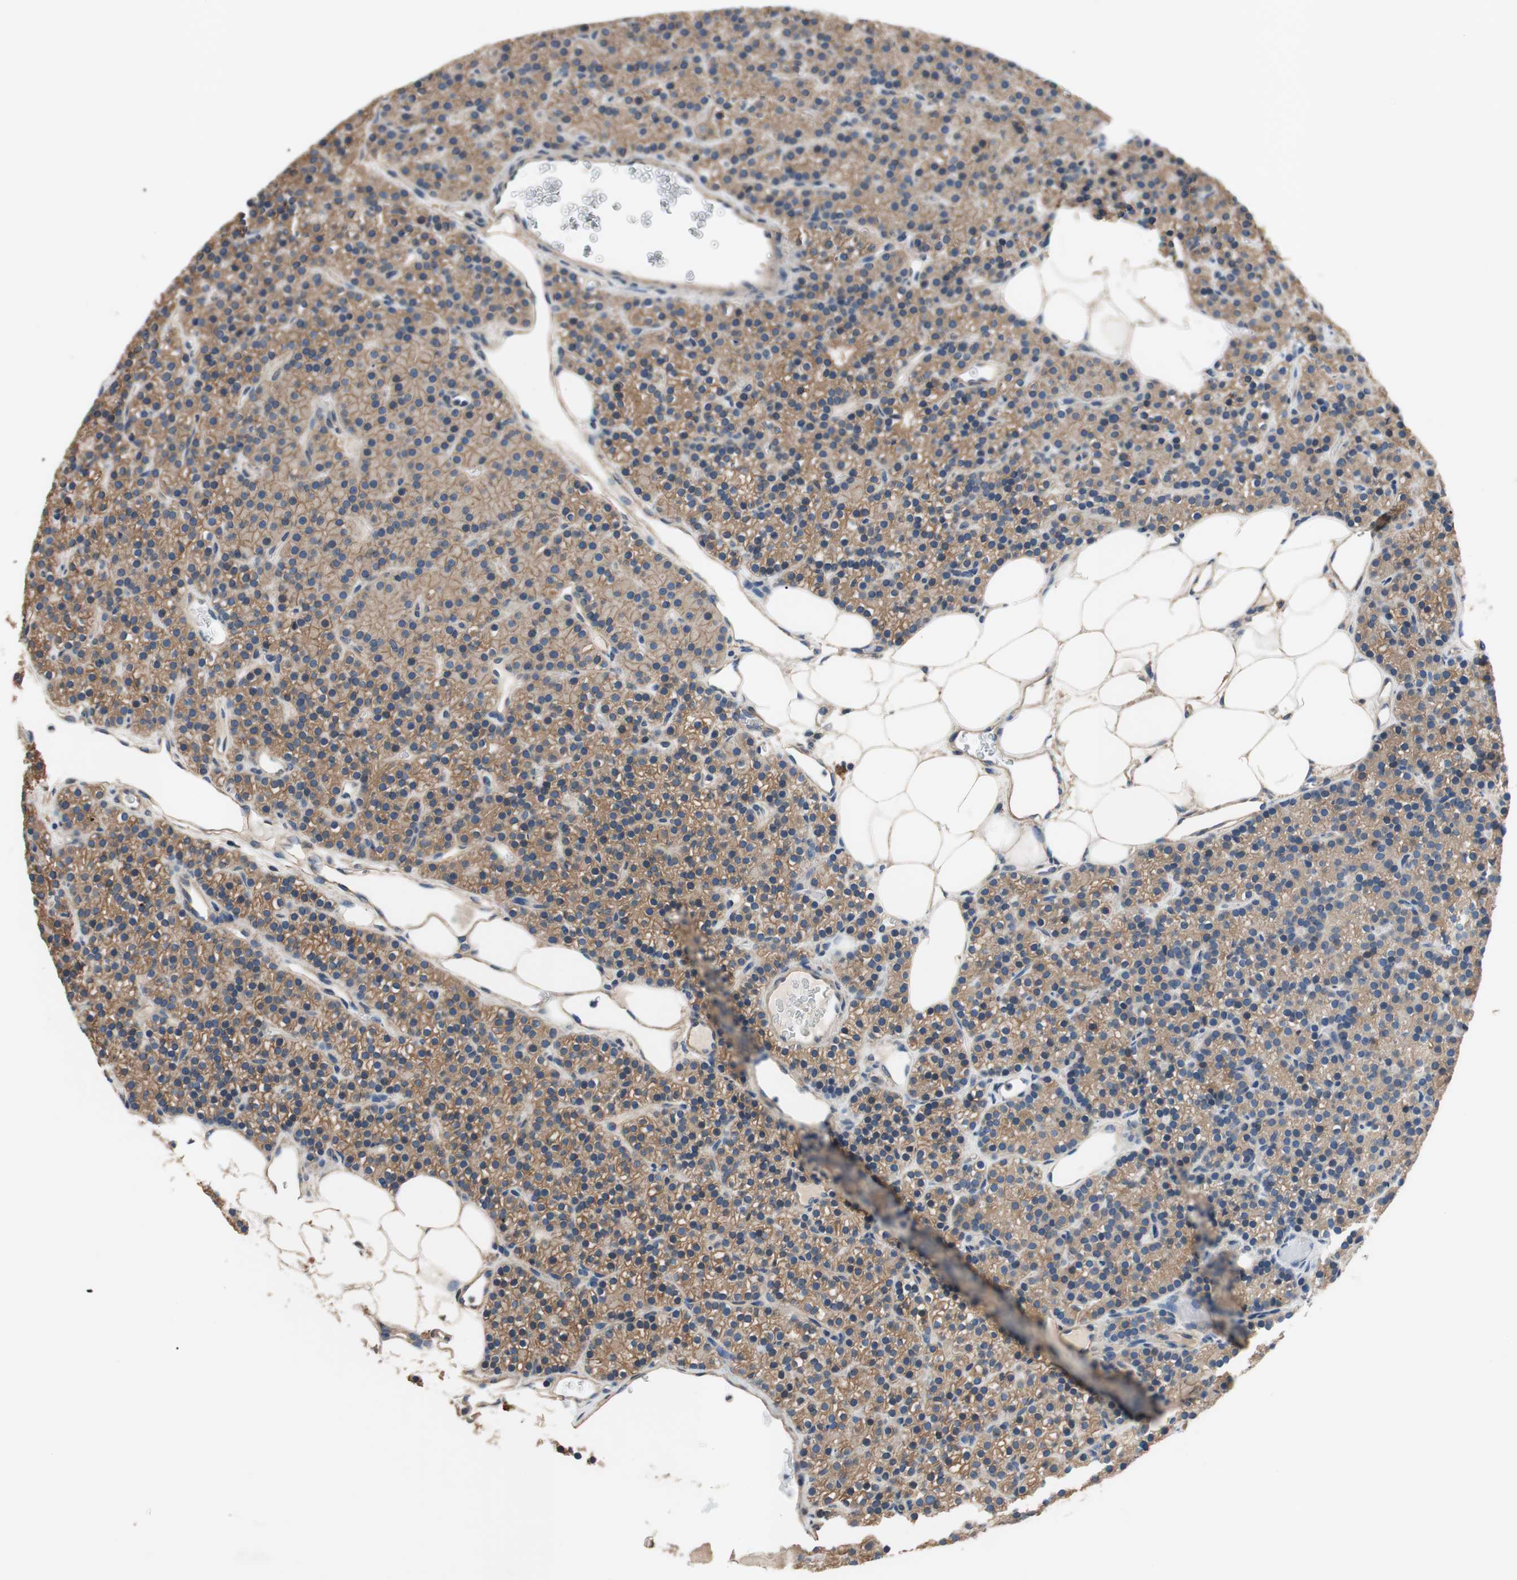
{"staining": {"intensity": "moderate", "quantity": "25%-75%", "location": "cytoplasmic/membranous"}, "tissue": "parathyroid gland", "cell_type": "Glandular cells", "image_type": "normal", "snomed": [{"axis": "morphology", "description": "Normal tissue, NOS"}, {"axis": "morphology", "description": "Hyperplasia, NOS"}, {"axis": "topography", "description": "Parathyroid gland"}], "caption": "Glandular cells exhibit medium levels of moderate cytoplasmic/membranous staining in about 25%-75% of cells in unremarkable human parathyroid gland. (DAB IHC, brown staining for protein, blue staining for nuclei).", "gene": "CALML3", "patient": {"sex": "male", "age": 44}}